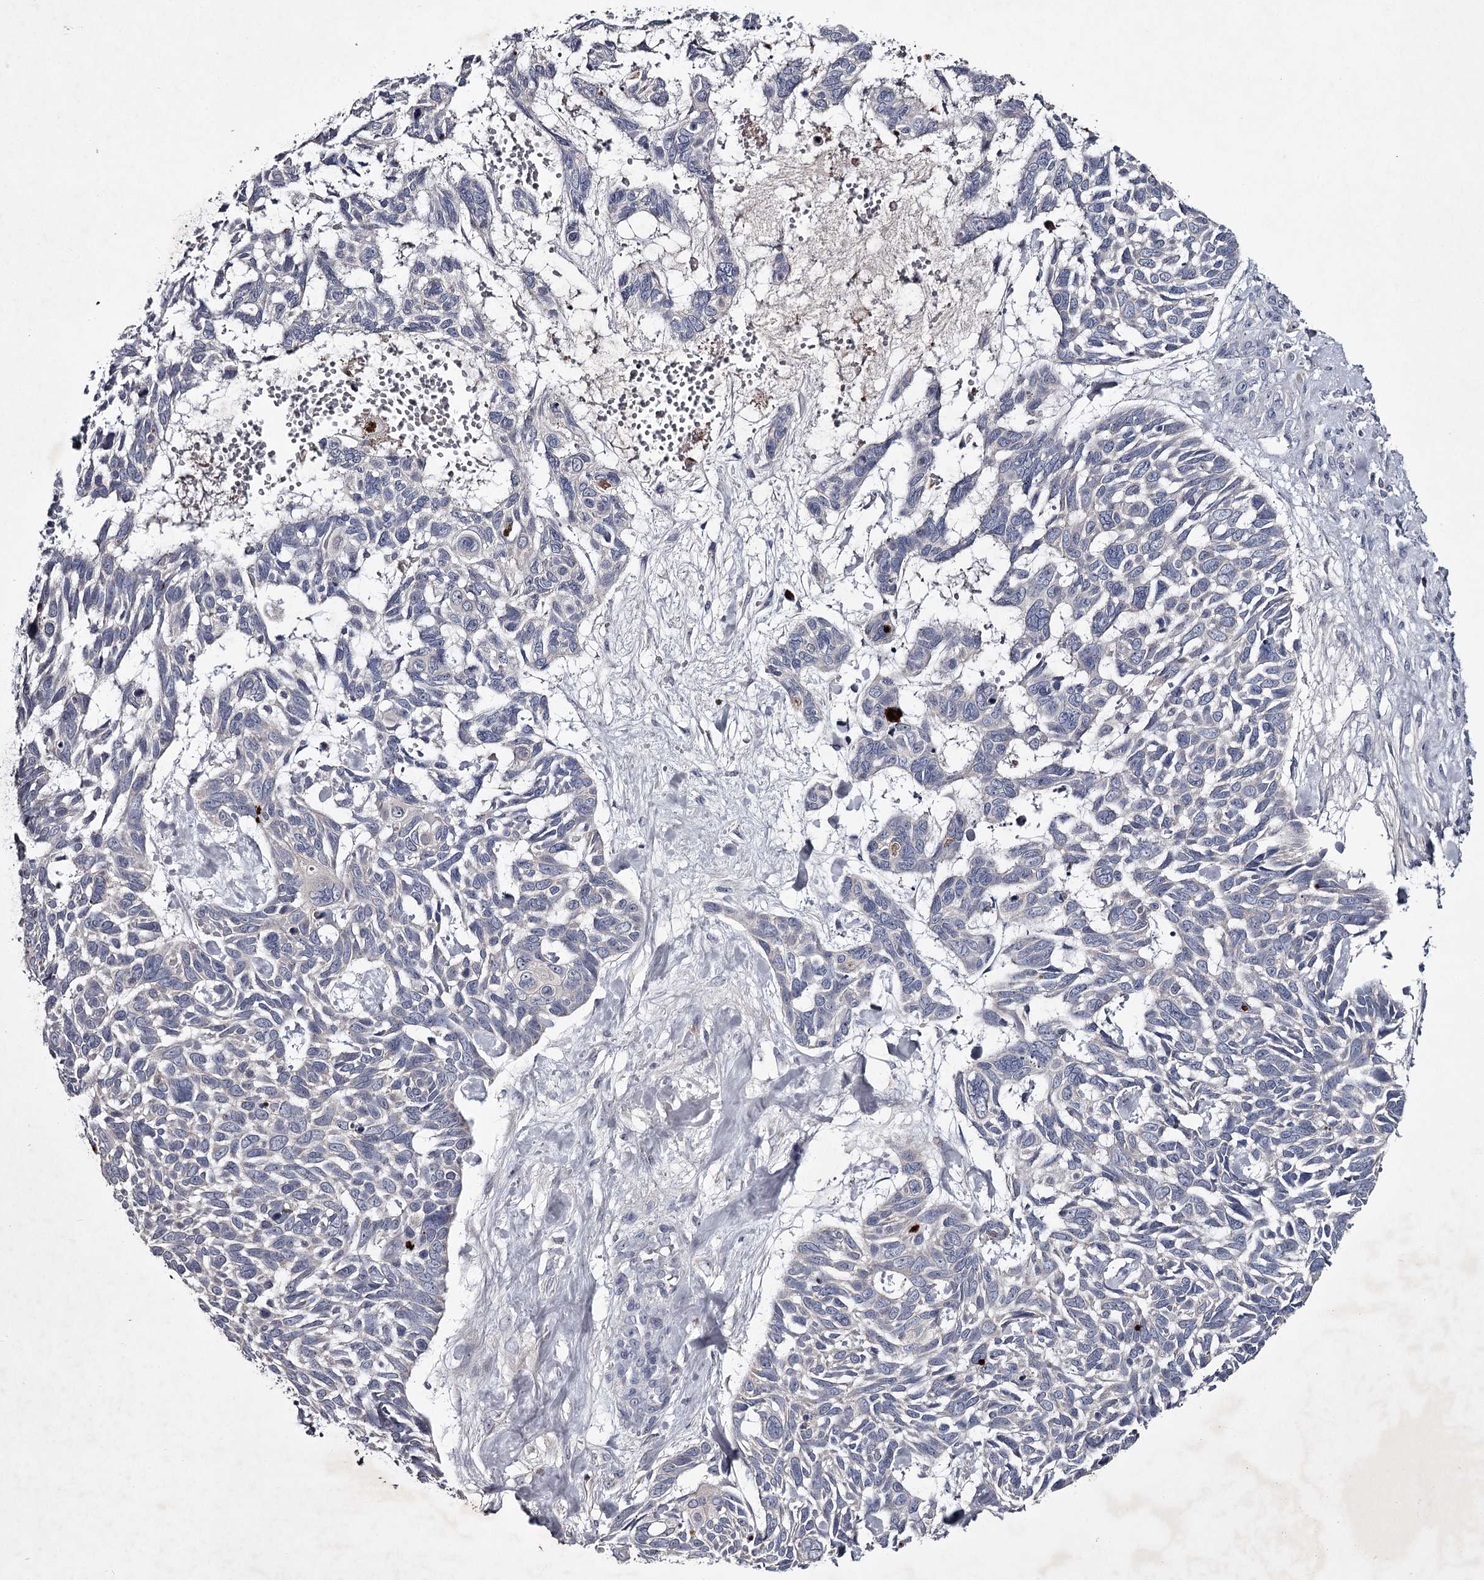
{"staining": {"intensity": "negative", "quantity": "none", "location": "none"}, "tissue": "skin cancer", "cell_type": "Tumor cells", "image_type": "cancer", "snomed": [{"axis": "morphology", "description": "Basal cell carcinoma"}, {"axis": "topography", "description": "Skin"}], "caption": "Tumor cells show no significant staining in skin basal cell carcinoma.", "gene": "FDXACB1", "patient": {"sex": "male", "age": 88}}